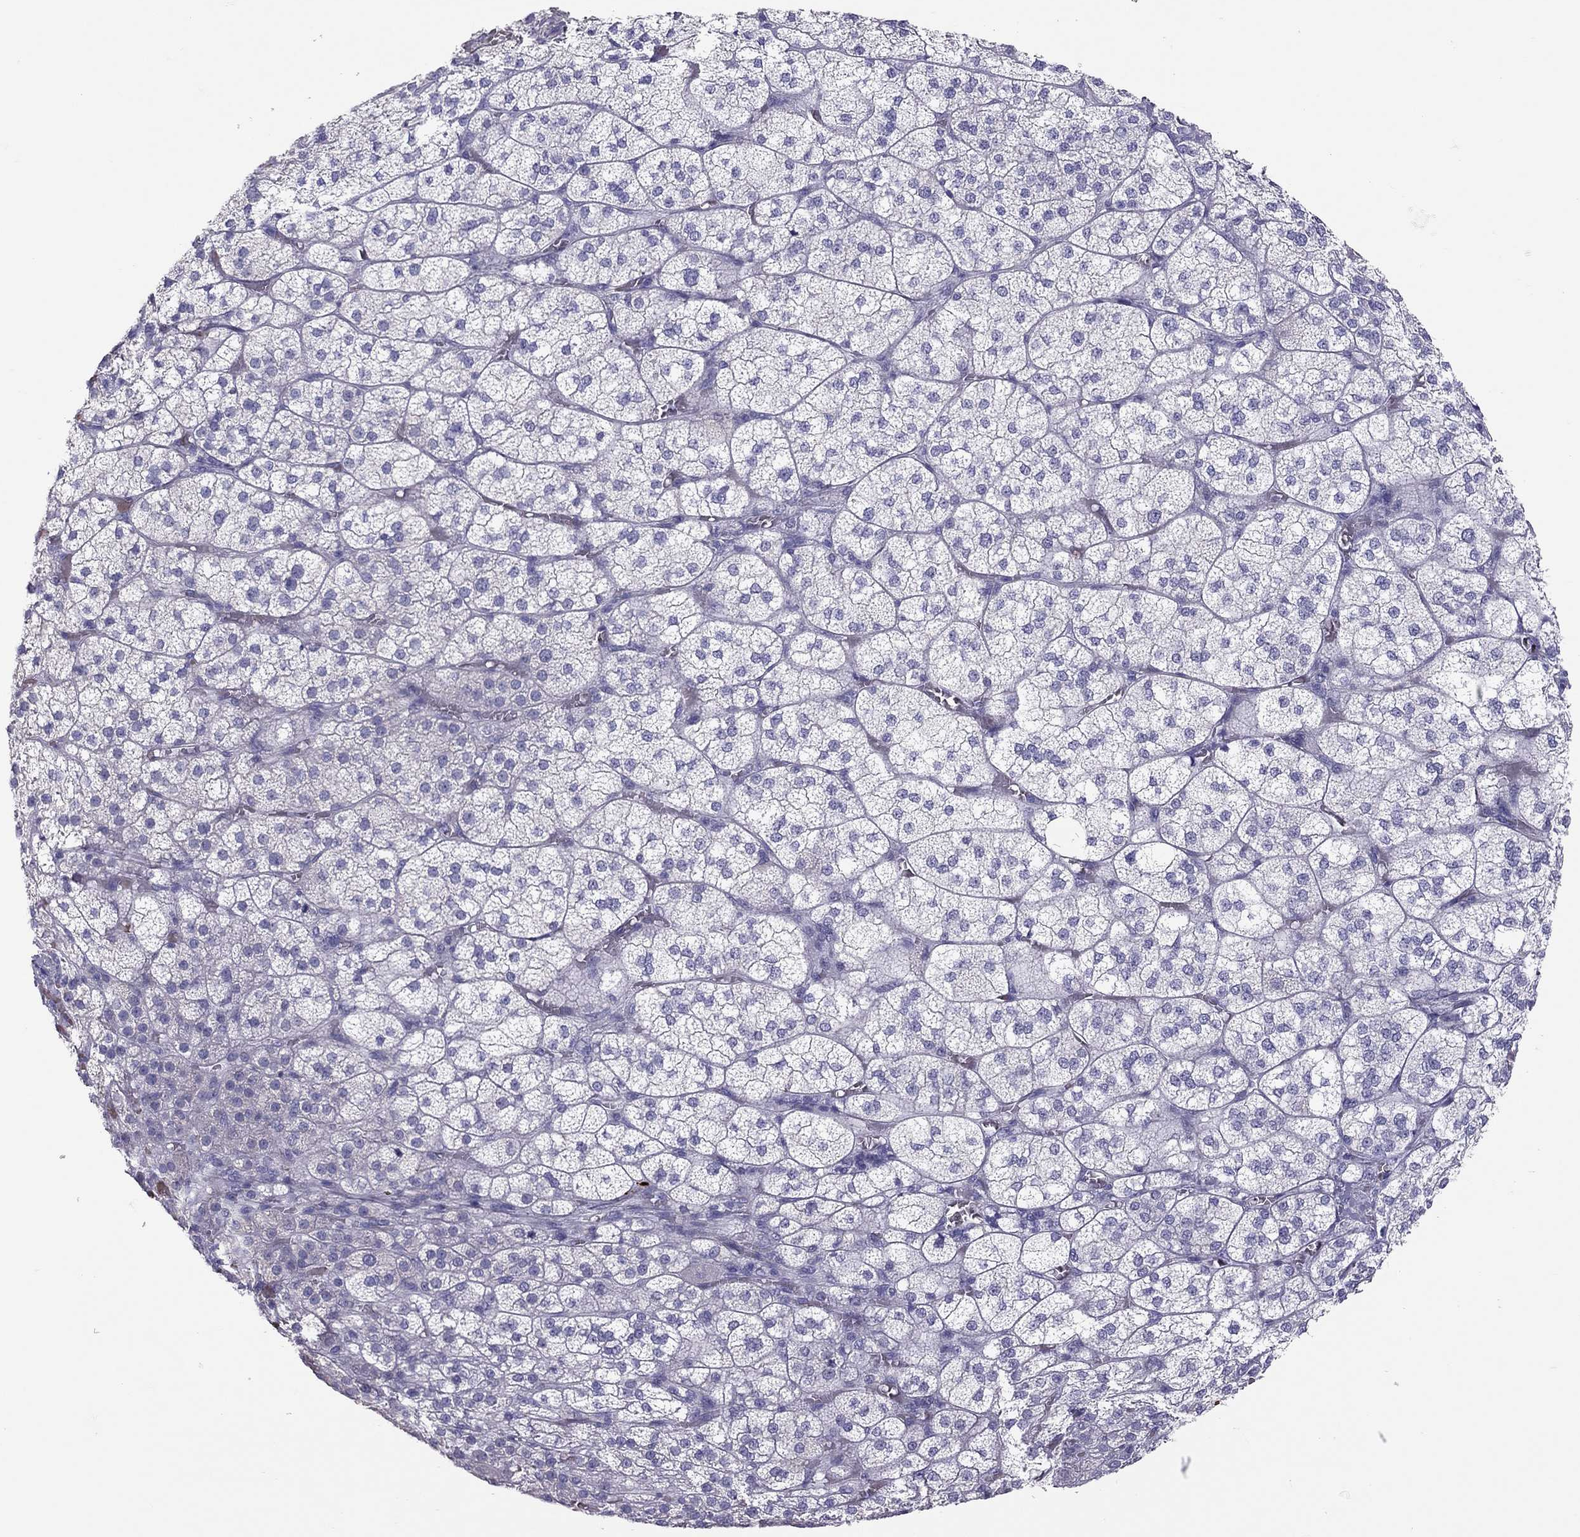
{"staining": {"intensity": "strong", "quantity": "<25%", "location": "cytoplasmic/membranous"}, "tissue": "adrenal gland", "cell_type": "Glandular cells", "image_type": "normal", "snomed": [{"axis": "morphology", "description": "Normal tissue, NOS"}, {"axis": "topography", "description": "Adrenal gland"}], "caption": "High-magnification brightfield microscopy of normal adrenal gland stained with DAB (brown) and counterstained with hematoxylin (blue). glandular cells exhibit strong cytoplasmic/membranous expression is seen in approximately<25% of cells.", "gene": "FRMD1", "patient": {"sex": "female", "age": 60}}